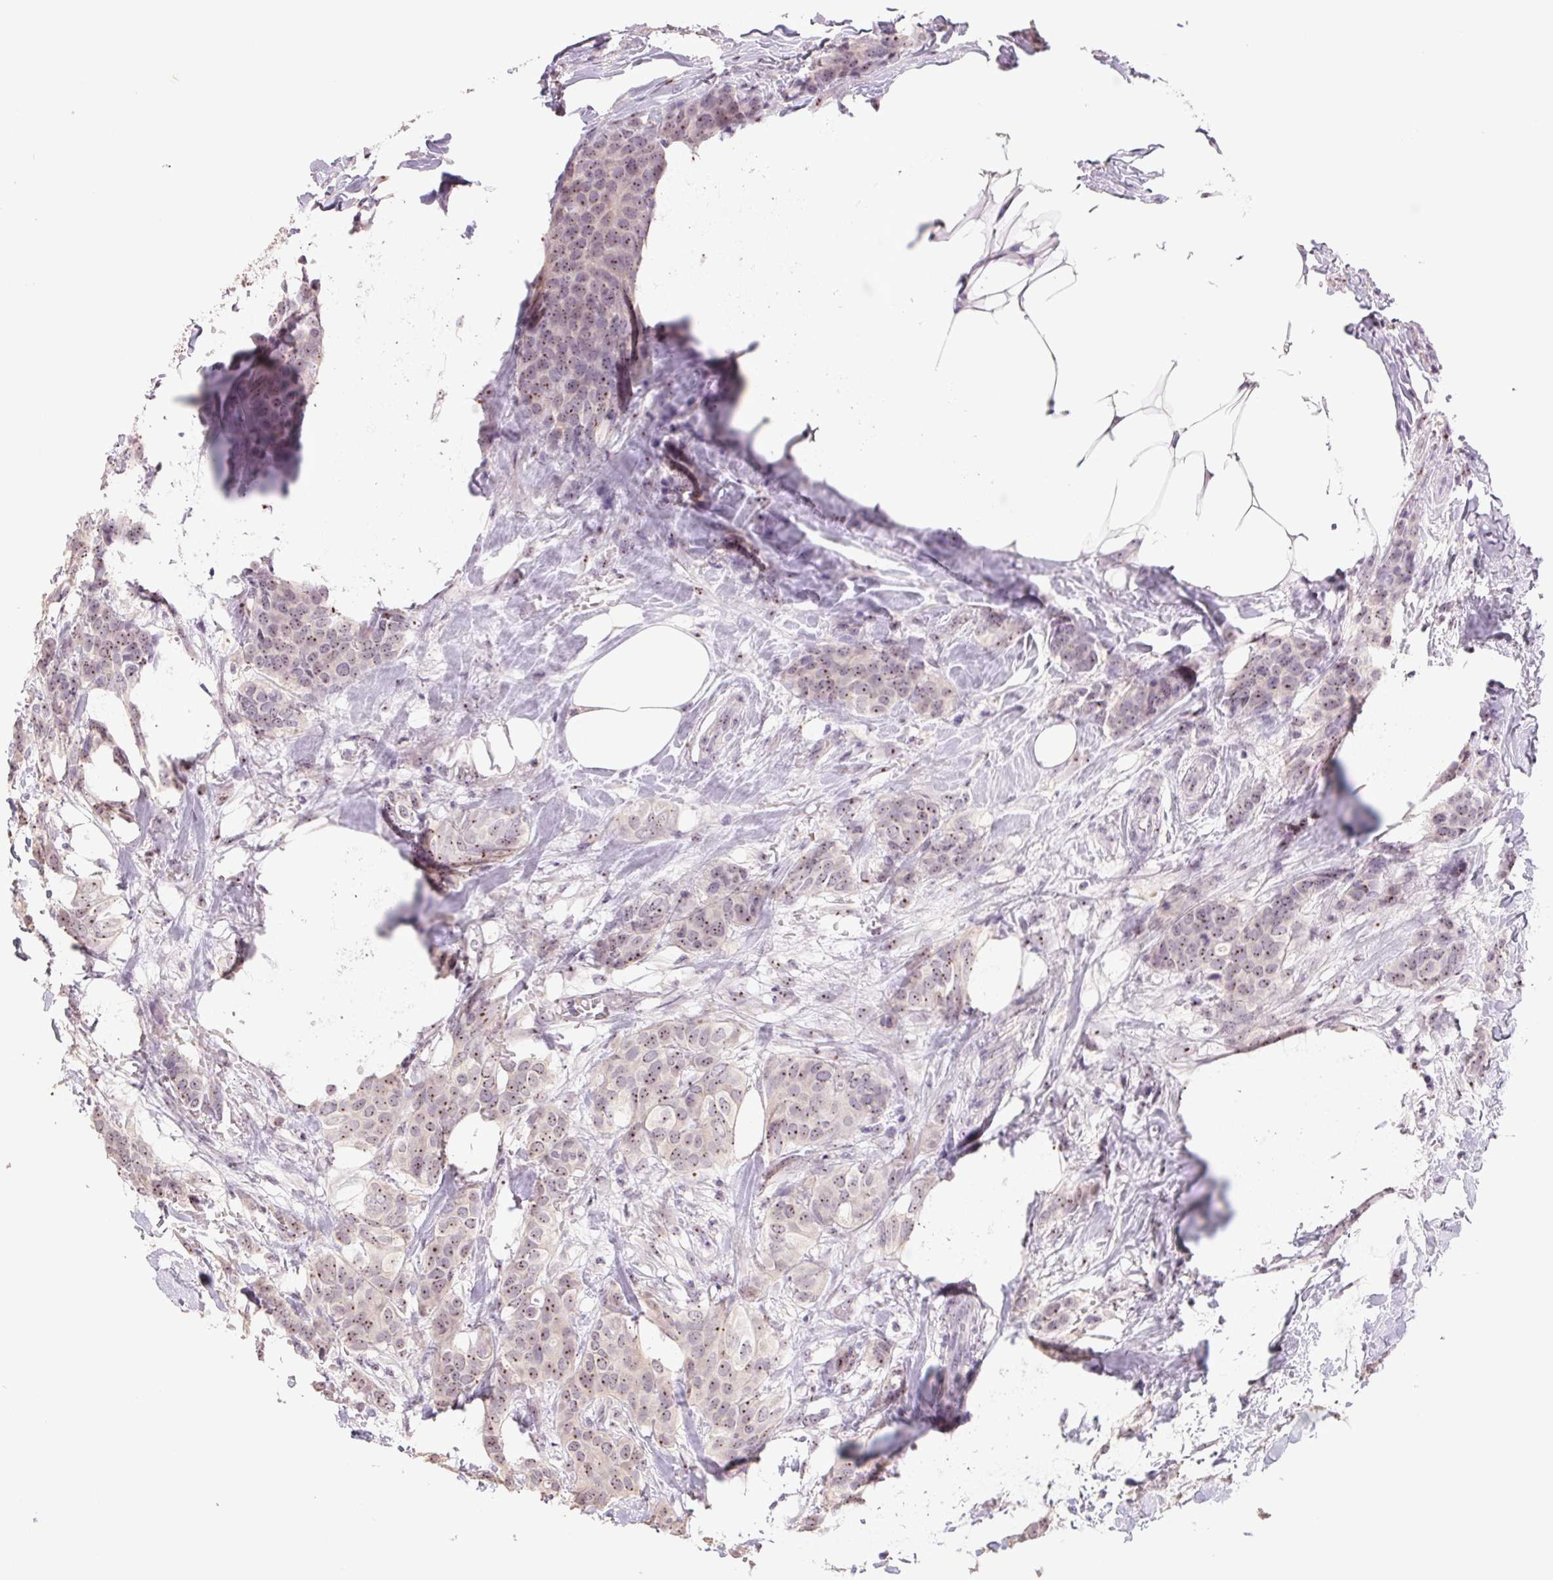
{"staining": {"intensity": "weak", "quantity": ">75%", "location": "nuclear"}, "tissue": "breast cancer", "cell_type": "Tumor cells", "image_type": "cancer", "snomed": [{"axis": "morphology", "description": "Duct carcinoma"}, {"axis": "topography", "description": "Breast"}], "caption": "Immunohistochemical staining of intraductal carcinoma (breast) reveals weak nuclear protein positivity in about >75% of tumor cells.", "gene": "BATF2", "patient": {"sex": "female", "age": 62}}